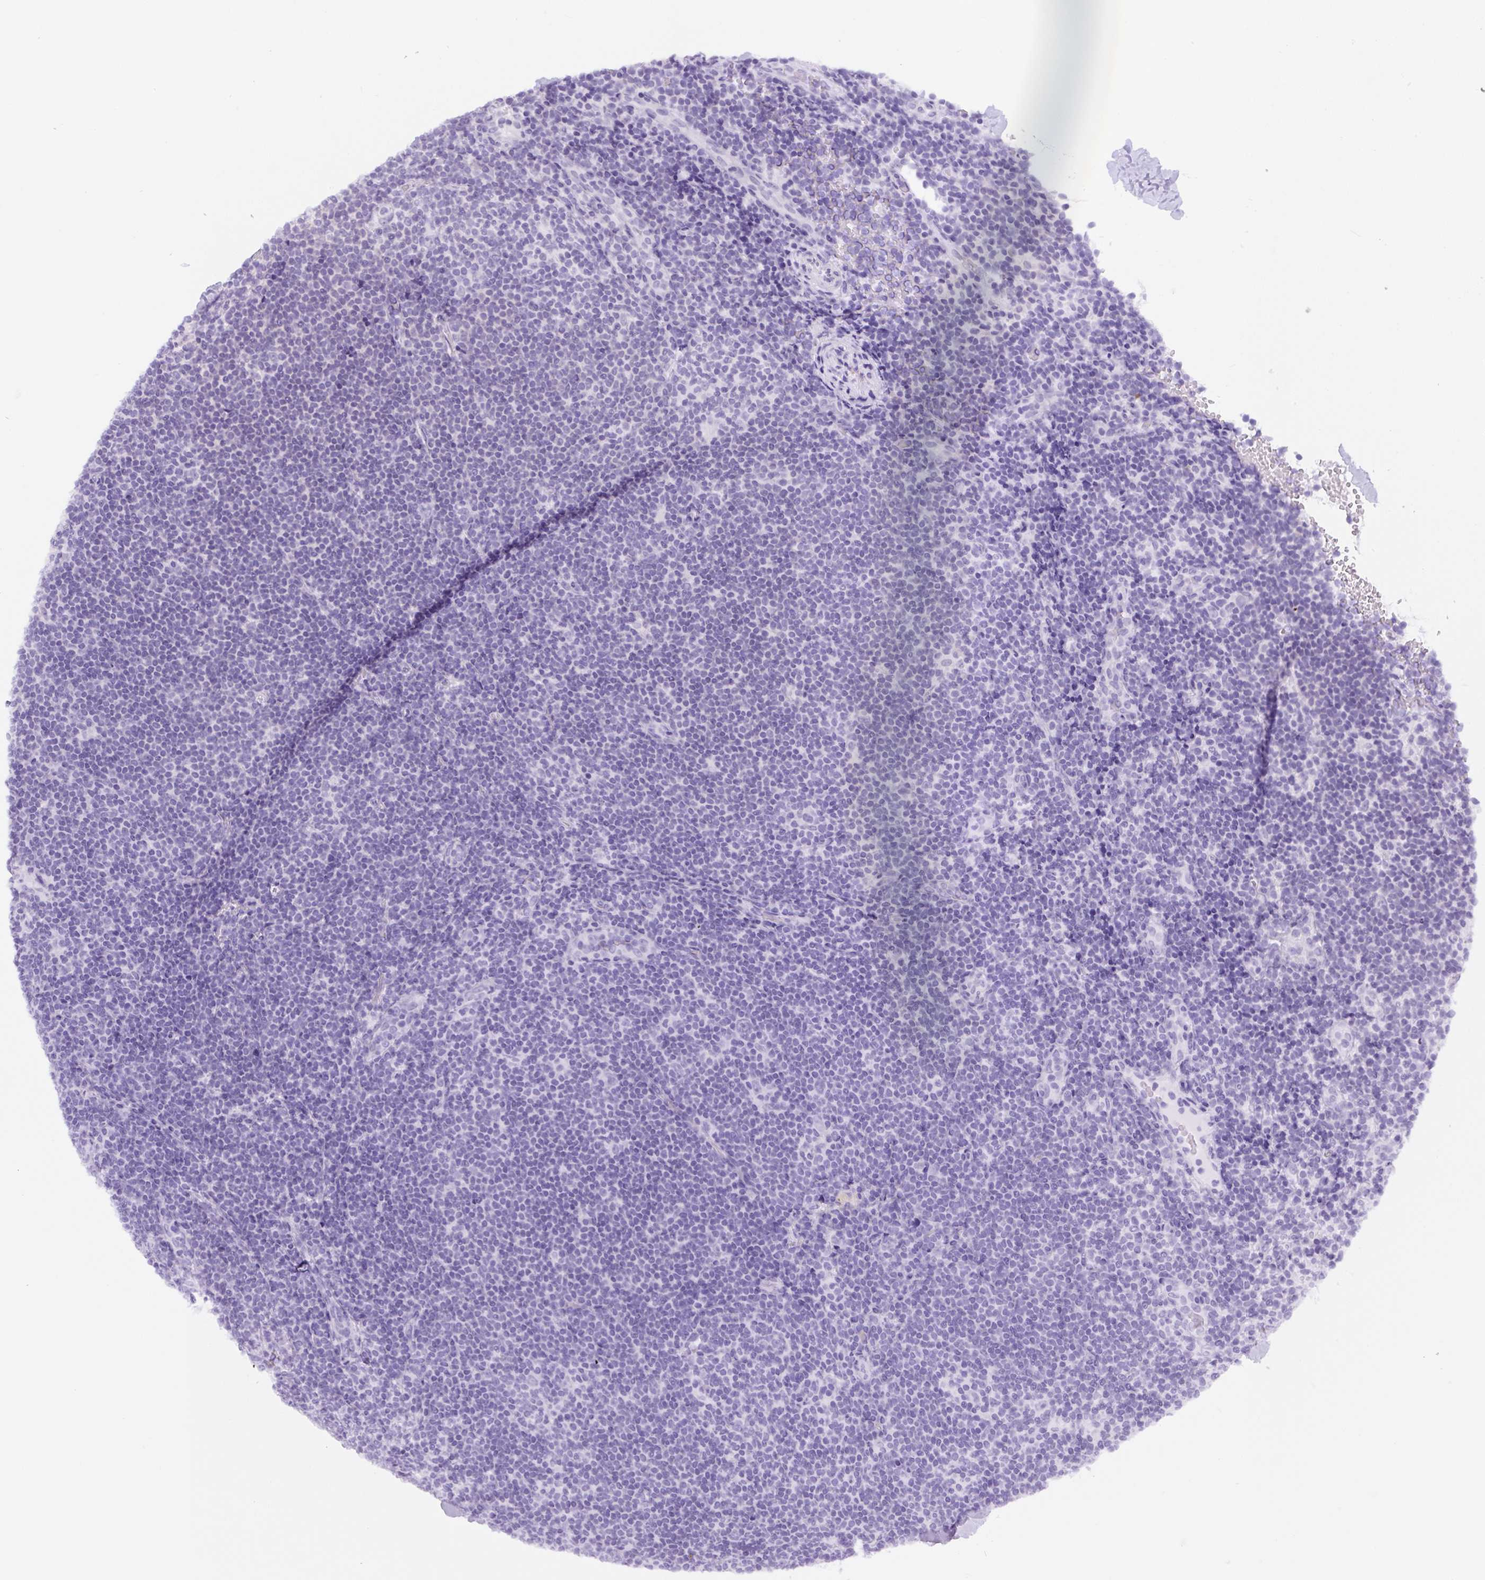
{"staining": {"intensity": "negative", "quantity": "none", "location": "none"}, "tissue": "lymphoma", "cell_type": "Tumor cells", "image_type": "cancer", "snomed": [{"axis": "morphology", "description": "Hodgkin's disease, NOS"}, {"axis": "topography", "description": "Lymph node"}], "caption": "There is no significant positivity in tumor cells of Hodgkin's disease.", "gene": "ADAMTS19", "patient": {"sex": "female", "age": 57}}